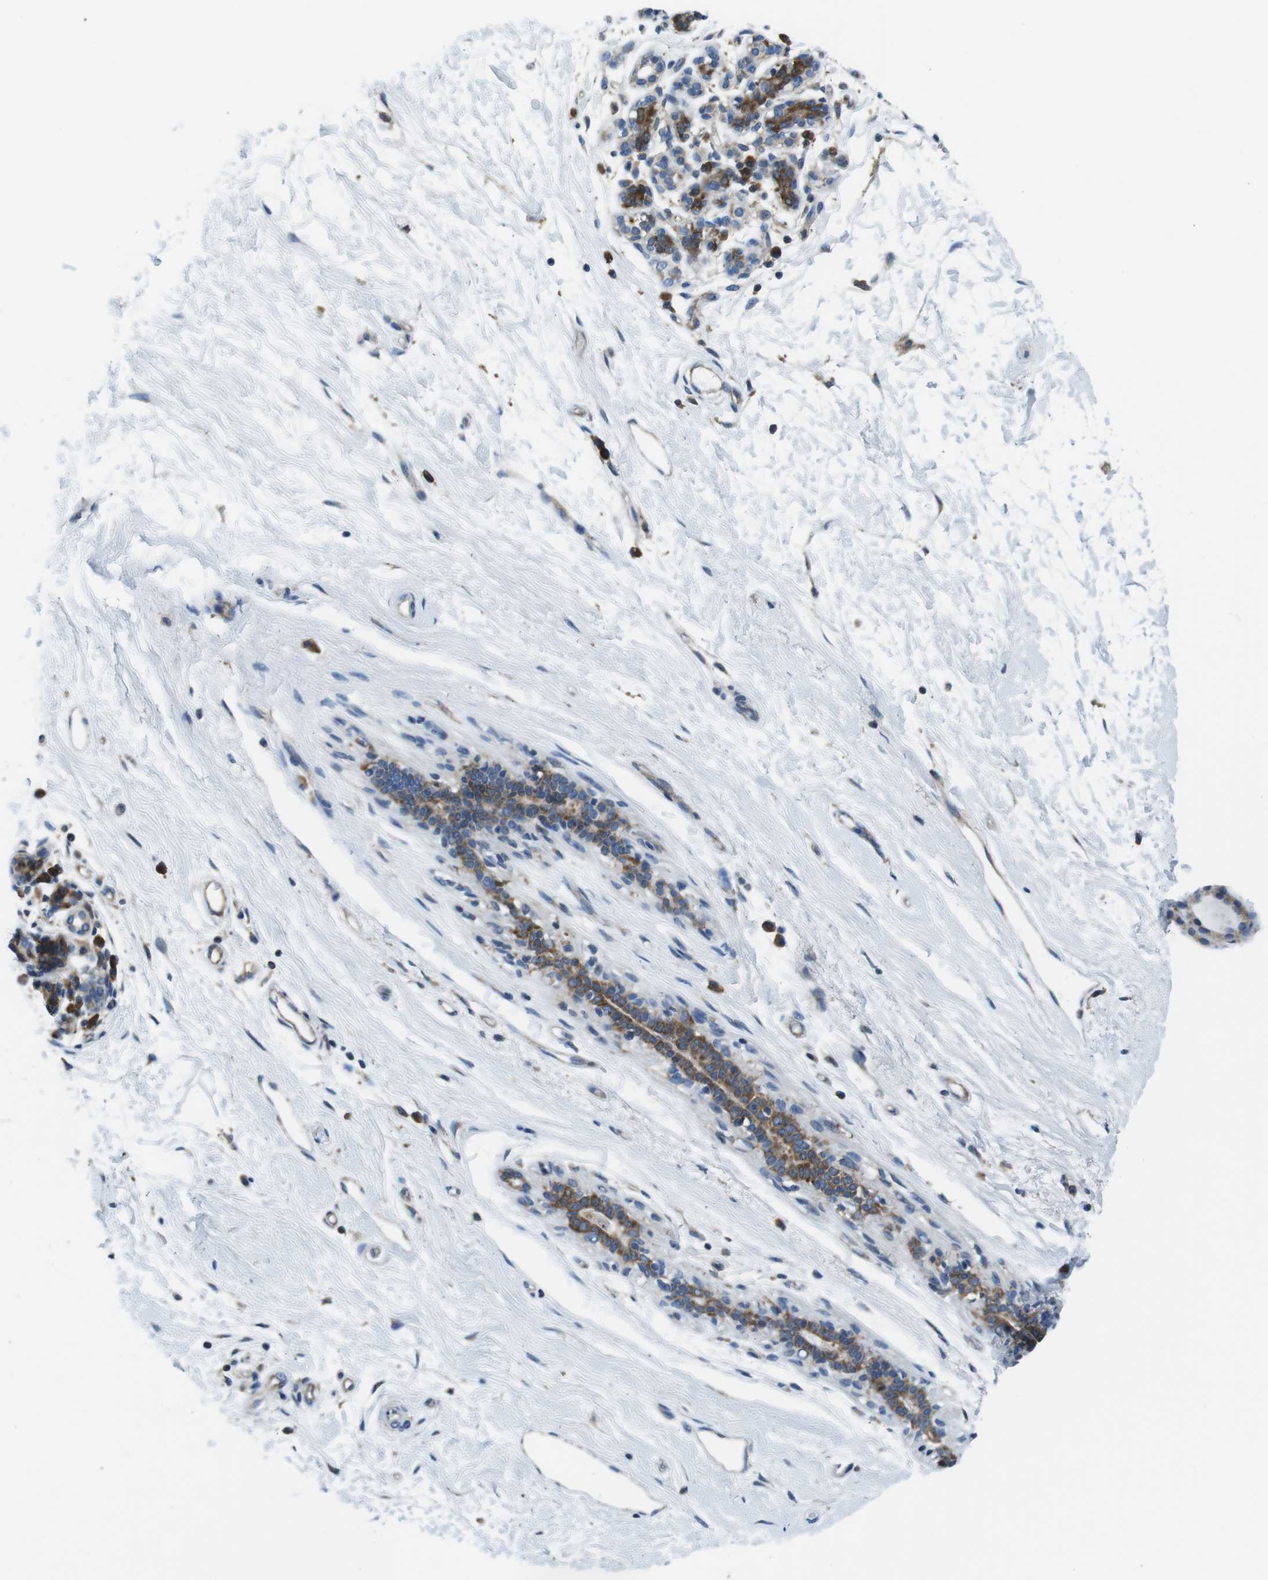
{"staining": {"intensity": "negative", "quantity": "none", "location": "none"}, "tissue": "breast", "cell_type": "Adipocytes", "image_type": "normal", "snomed": [{"axis": "morphology", "description": "Normal tissue, NOS"}, {"axis": "morphology", "description": "Lobular carcinoma"}, {"axis": "topography", "description": "Breast"}], "caption": "There is no significant expression in adipocytes of breast. Brightfield microscopy of IHC stained with DAB (3,3'-diaminobenzidine) (brown) and hematoxylin (blue), captured at high magnification.", "gene": "EIF2B5", "patient": {"sex": "female", "age": 59}}